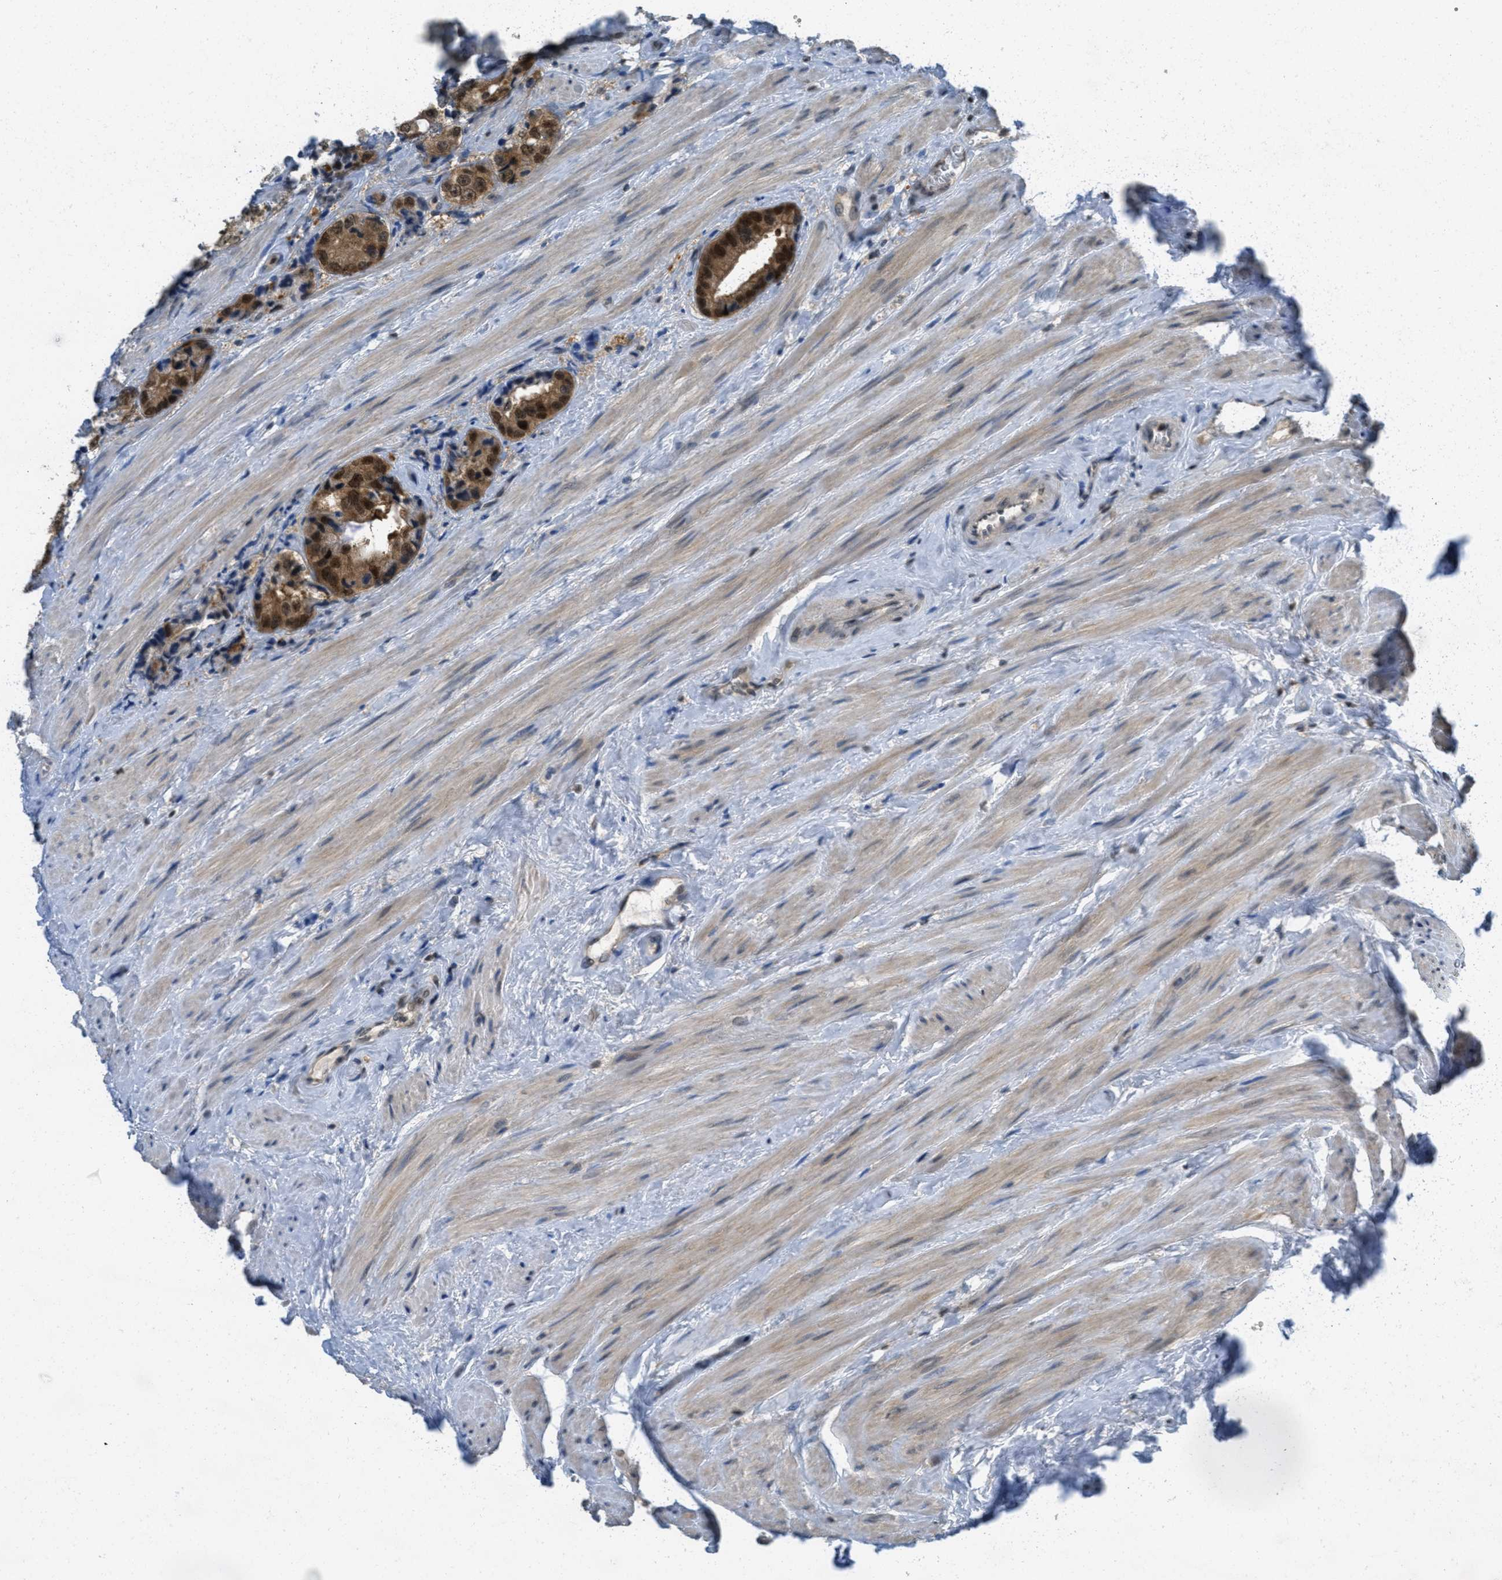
{"staining": {"intensity": "strong", "quantity": ">75%", "location": "cytoplasmic/membranous,nuclear"}, "tissue": "prostate cancer", "cell_type": "Tumor cells", "image_type": "cancer", "snomed": [{"axis": "morphology", "description": "Adenocarcinoma, High grade"}, {"axis": "topography", "description": "Prostate"}], "caption": "A high amount of strong cytoplasmic/membranous and nuclear staining is appreciated in about >75% of tumor cells in adenocarcinoma (high-grade) (prostate) tissue. (brown staining indicates protein expression, while blue staining denotes nuclei).", "gene": "DNAJB1", "patient": {"sex": "male", "age": 61}}